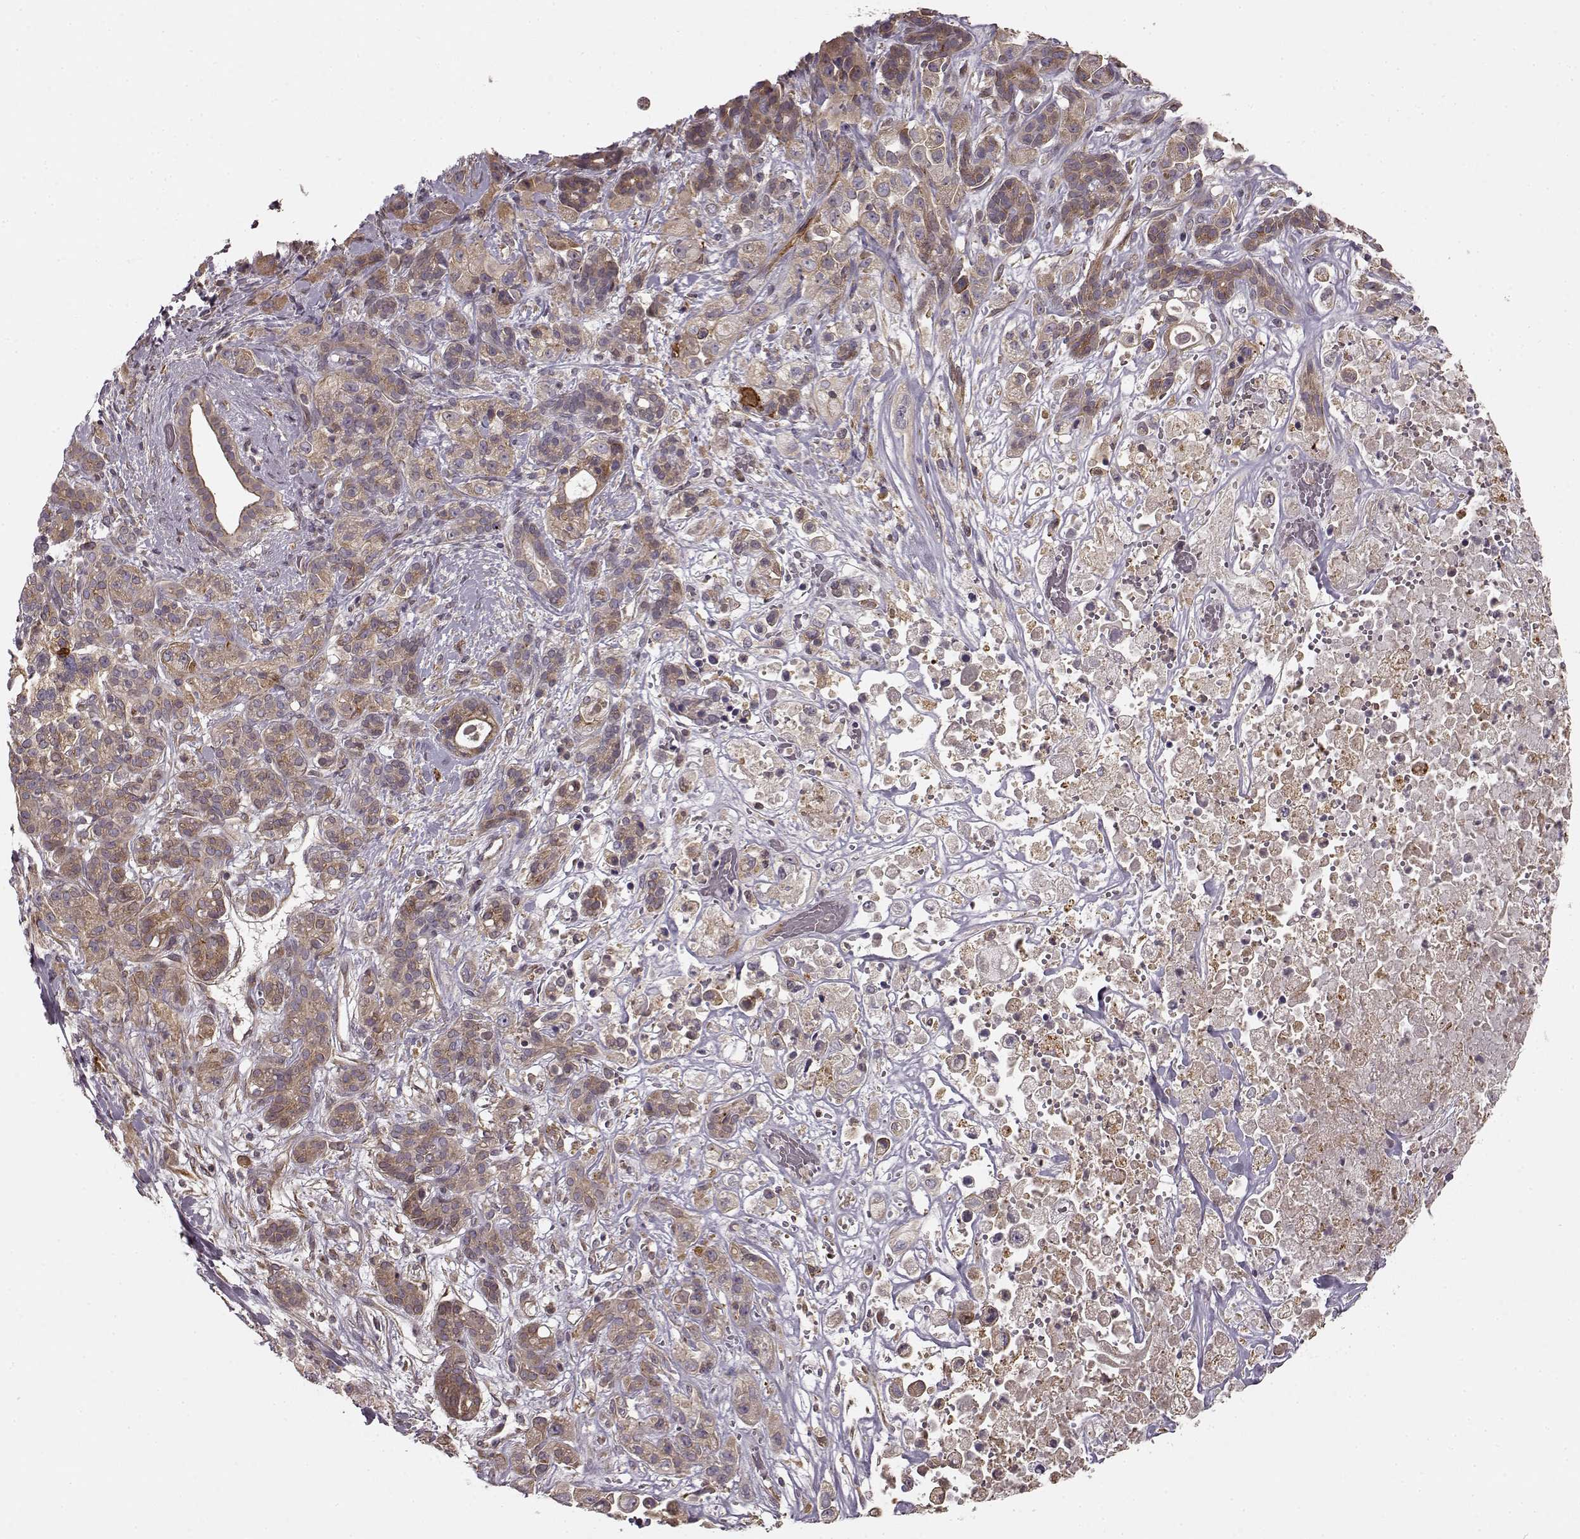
{"staining": {"intensity": "weak", "quantity": ">75%", "location": "cytoplasmic/membranous"}, "tissue": "pancreatic cancer", "cell_type": "Tumor cells", "image_type": "cancer", "snomed": [{"axis": "morphology", "description": "Adenocarcinoma, NOS"}, {"axis": "topography", "description": "Pancreas"}], "caption": "Tumor cells exhibit low levels of weak cytoplasmic/membranous staining in approximately >75% of cells in human adenocarcinoma (pancreatic).", "gene": "MTR", "patient": {"sex": "male", "age": 44}}